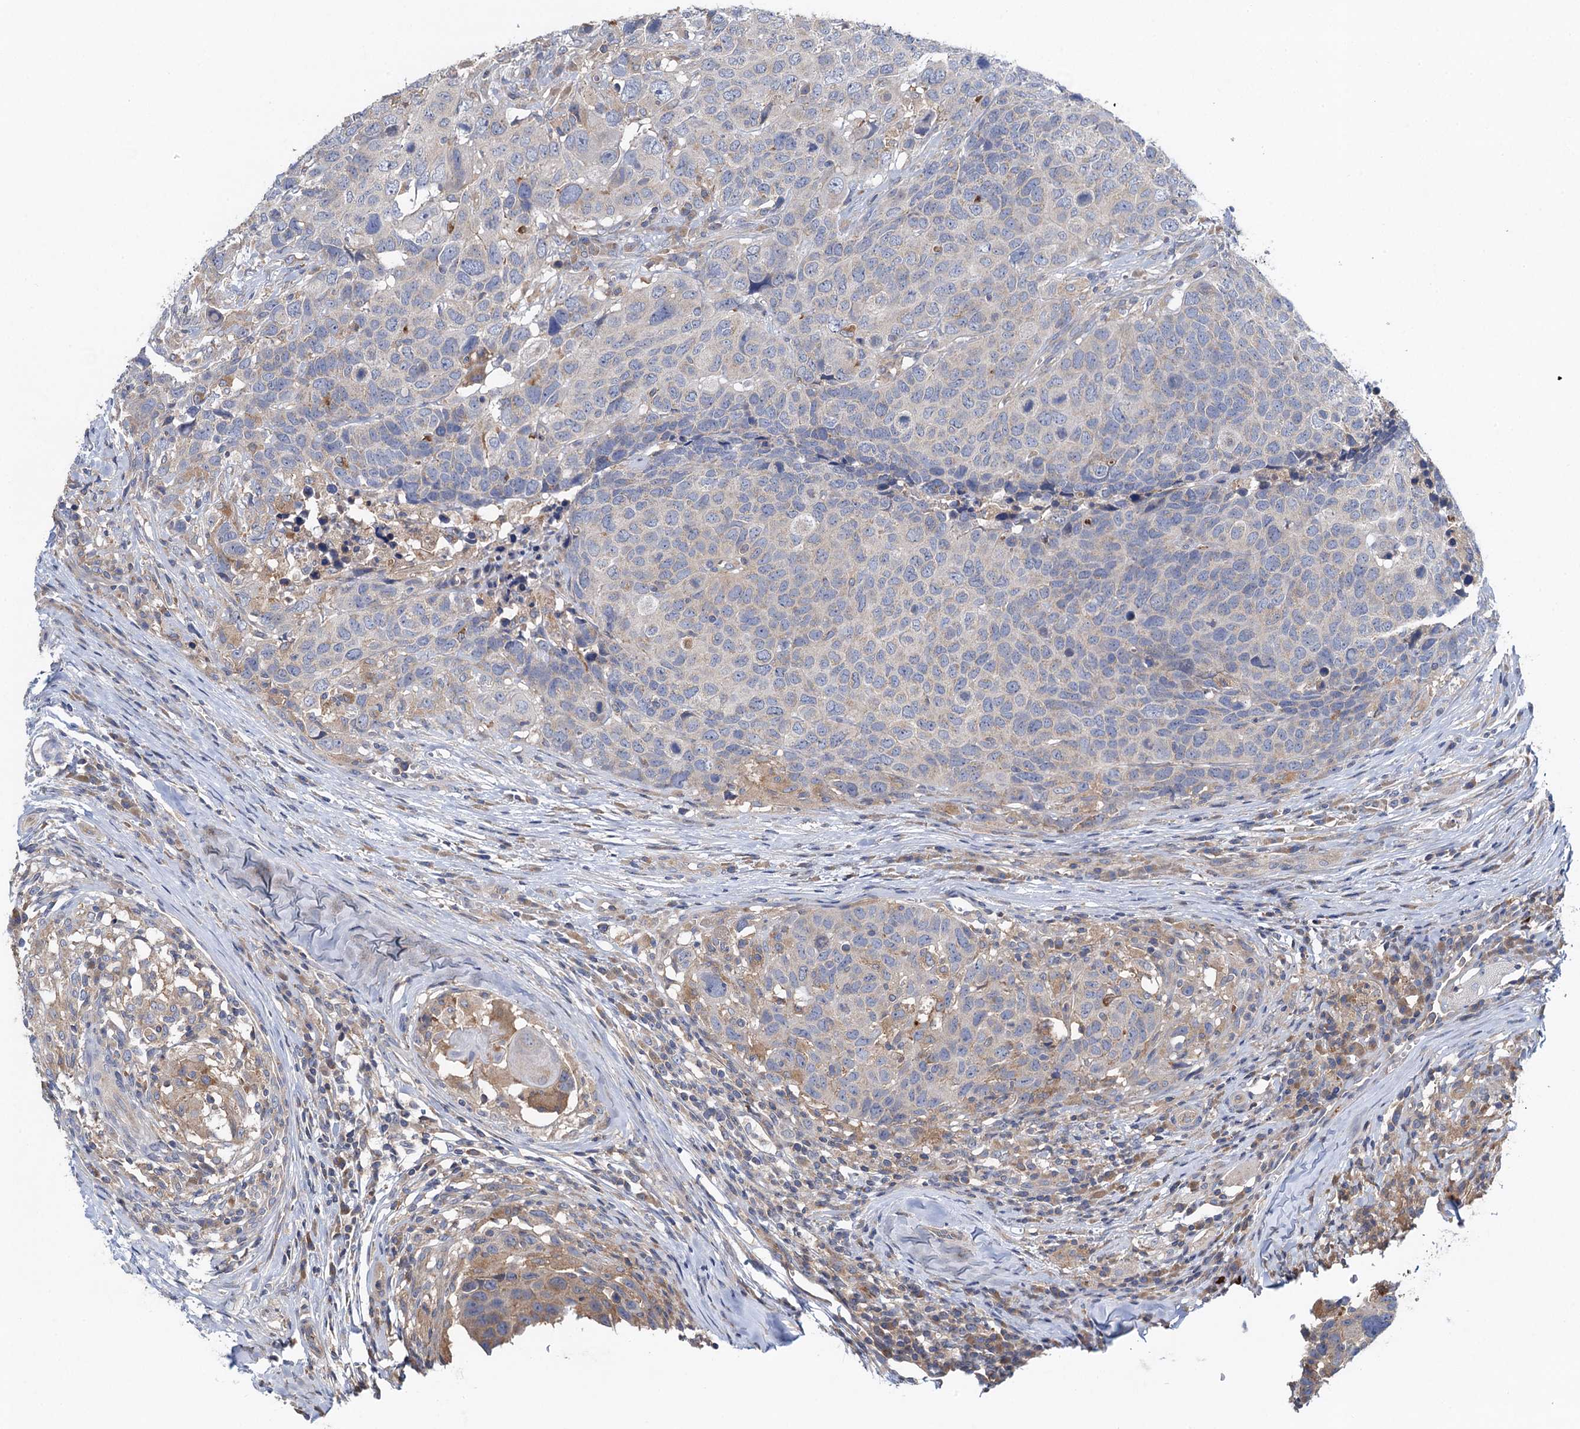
{"staining": {"intensity": "negative", "quantity": "none", "location": "none"}, "tissue": "head and neck cancer", "cell_type": "Tumor cells", "image_type": "cancer", "snomed": [{"axis": "morphology", "description": "Squamous cell carcinoma, NOS"}, {"axis": "topography", "description": "Head-Neck"}], "caption": "High power microscopy histopathology image of an IHC image of head and neck cancer, revealing no significant expression in tumor cells.", "gene": "SNAP29", "patient": {"sex": "male", "age": 66}}